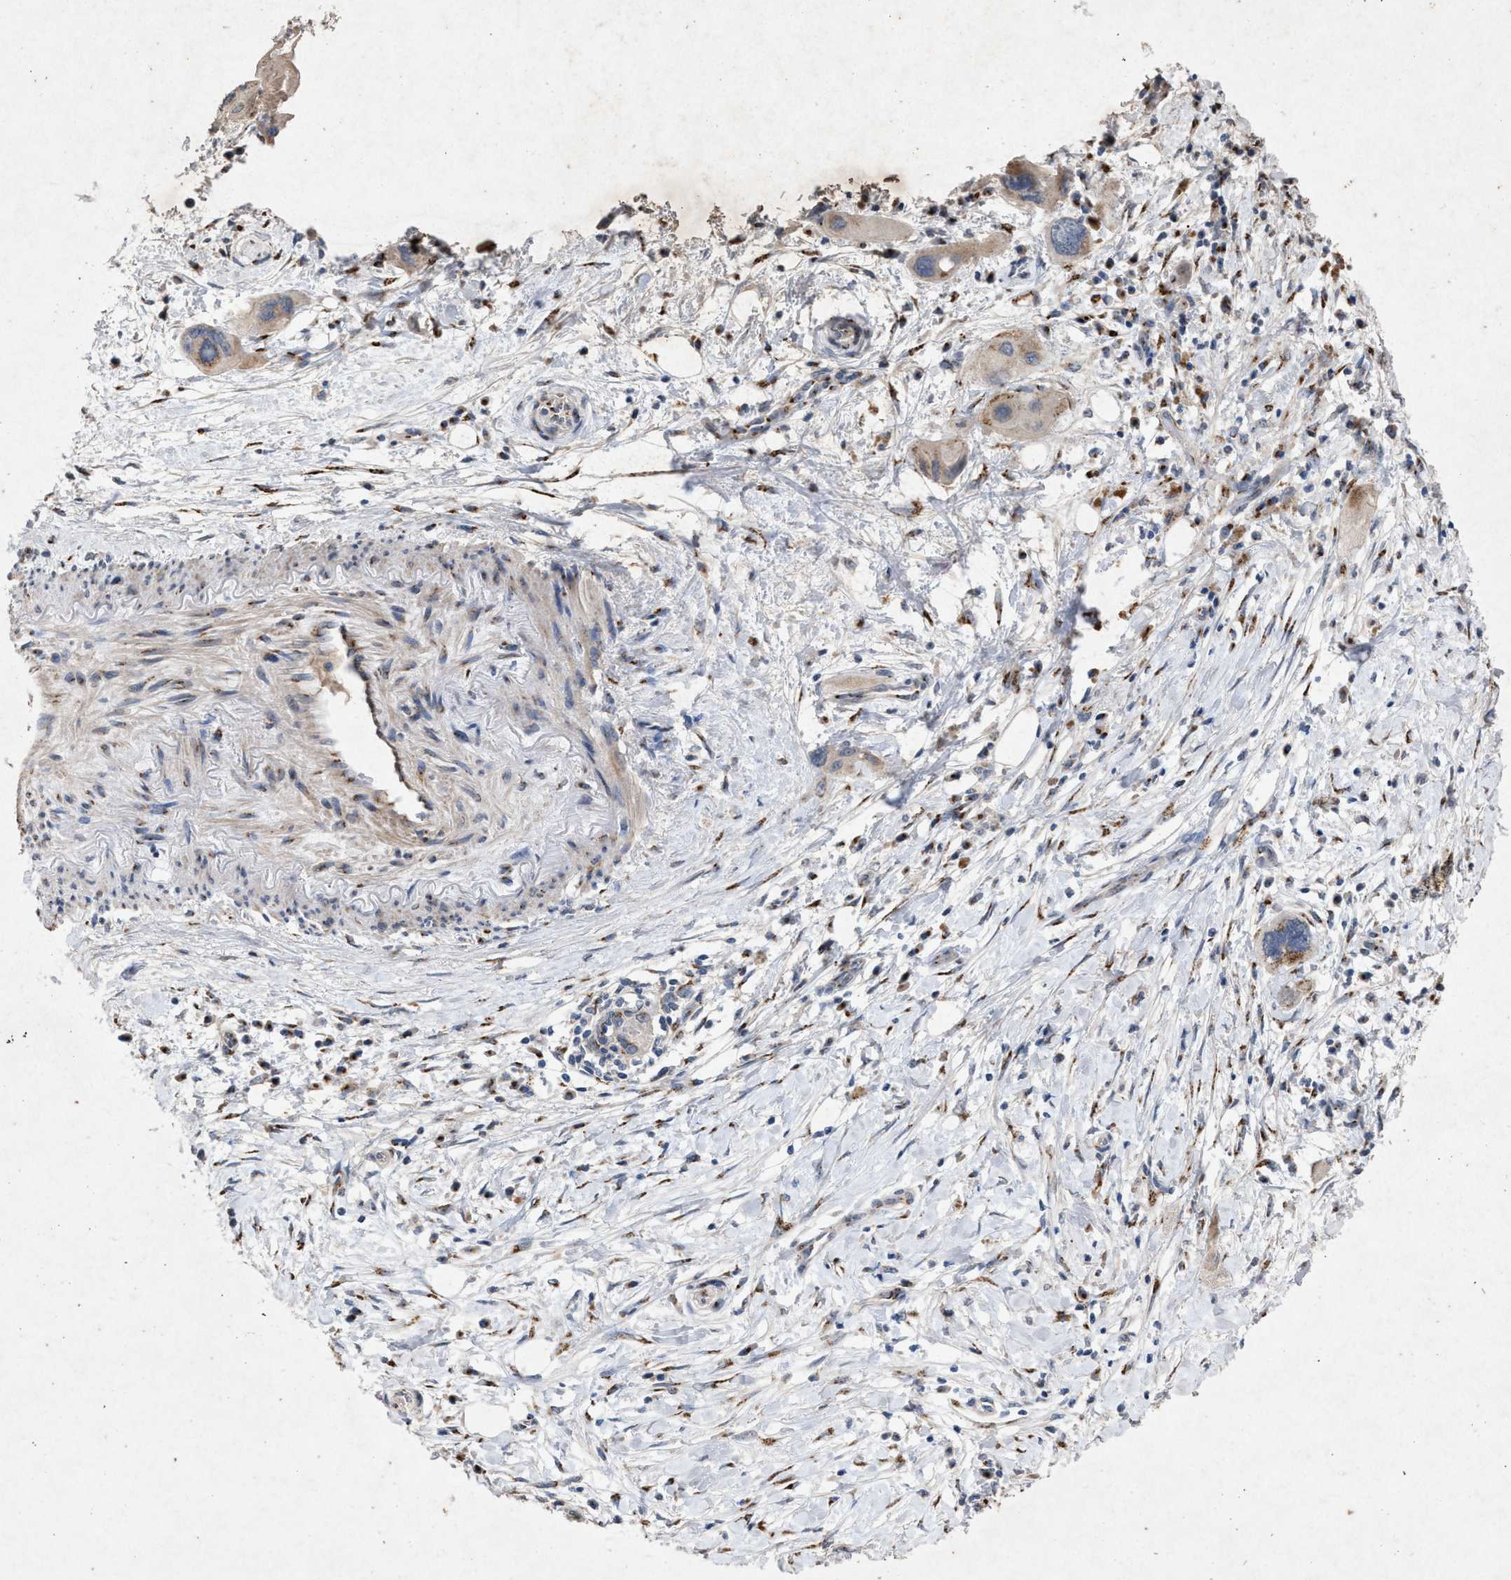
{"staining": {"intensity": "weak", "quantity": "25%-75%", "location": "cytoplasmic/membranous"}, "tissue": "pancreatic cancer", "cell_type": "Tumor cells", "image_type": "cancer", "snomed": [{"axis": "morphology", "description": "Adenocarcinoma, NOS"}, {"axis": "topography", "description": "Pancreas"}], "caption": "There is low levels of weak cytoplasmic/membranous staining in tumor cells of adenocarcinoma (pancreatic), as demonstrated by immunohistochemical staining (brown color).", "gene": "MAN2A1", "patient": {"sex": "male", "age": 73}}